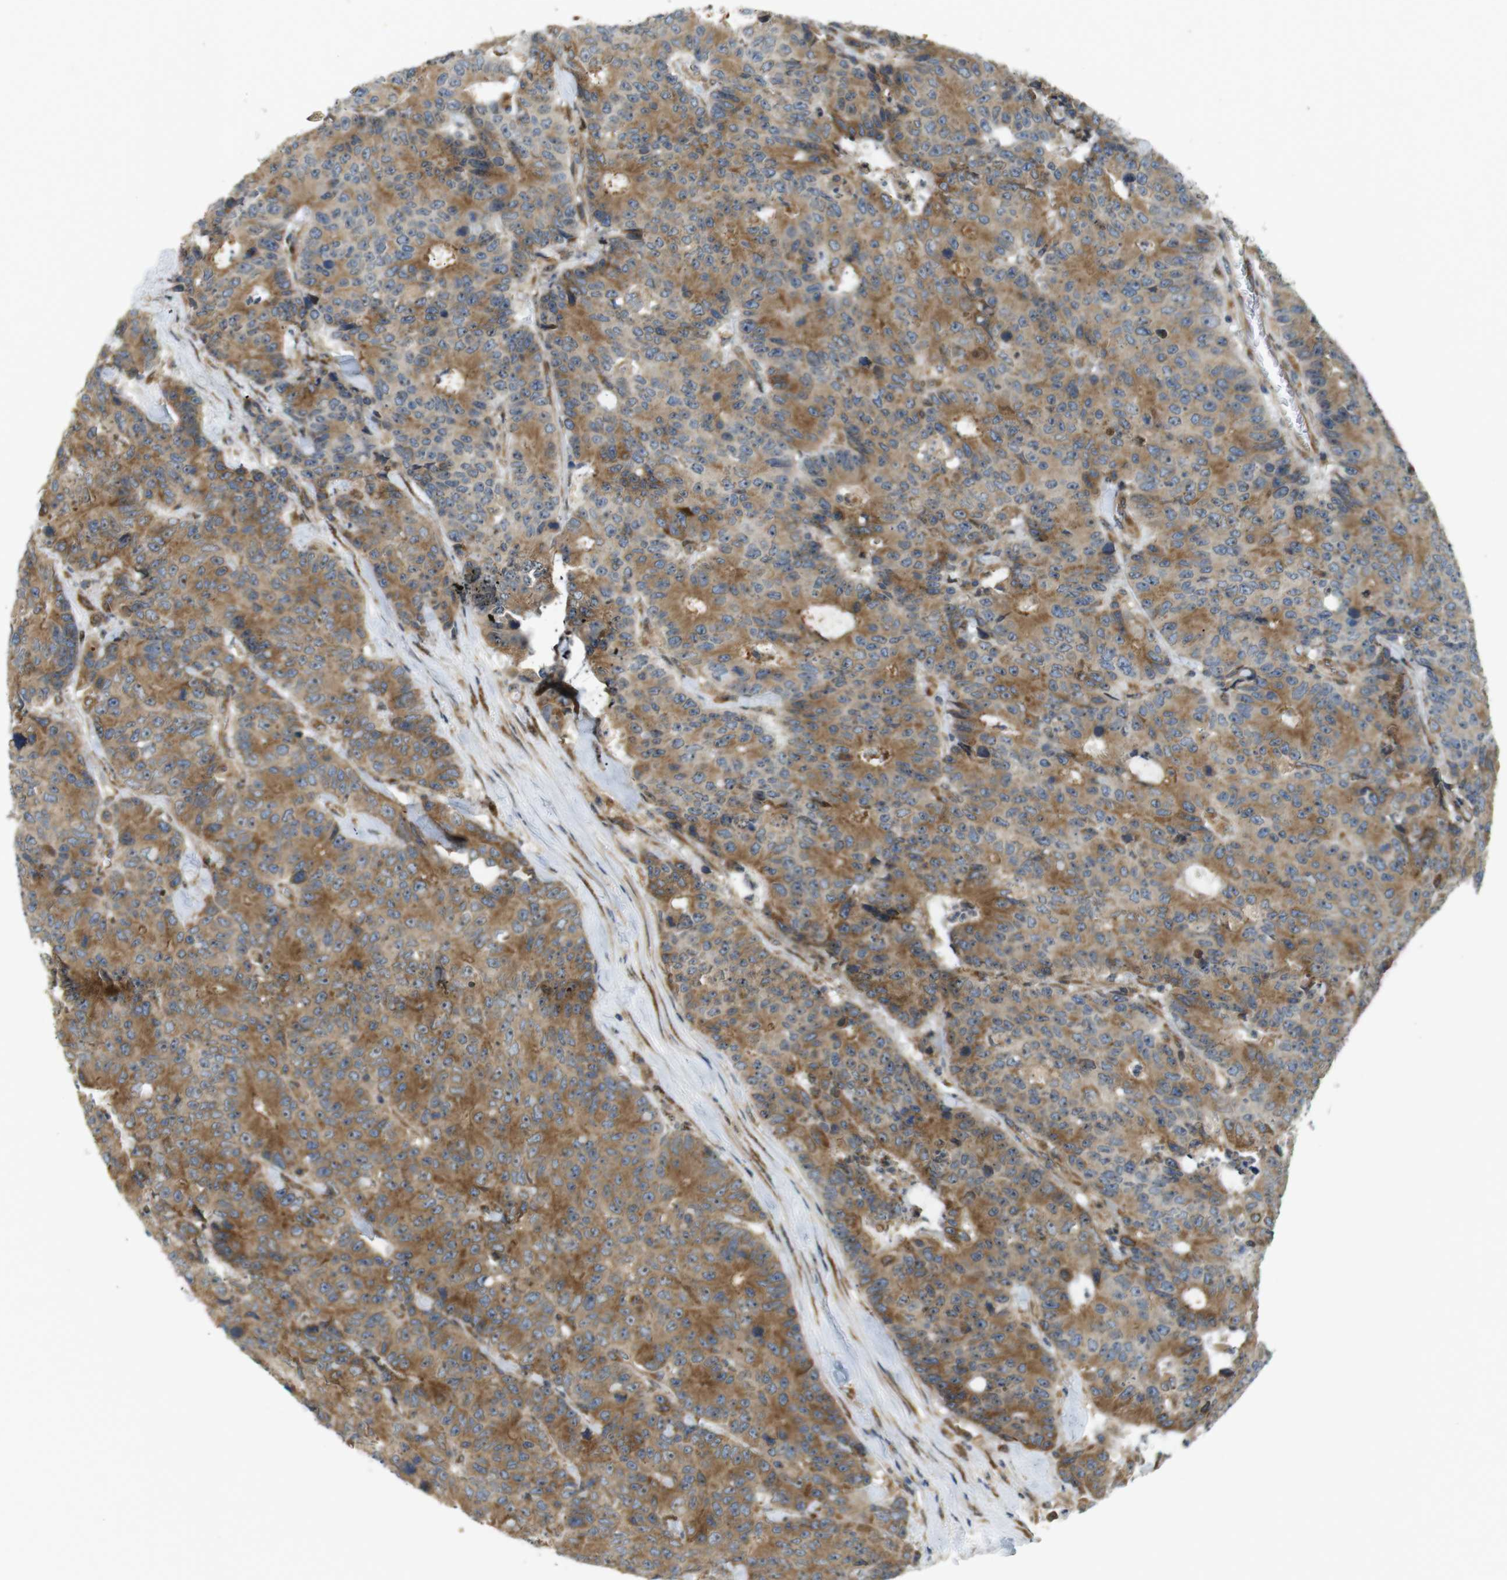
{"staining": {"intensity": "moderate", "quantity": ">75%", "location": "cytoplasmic/membranous"}, "tissue": "colorectal cancer", "cell_type": "Tumor cells", "image_type": "cancer", "snomed": [{"axis": "morphology", "description": "Adenocarcinoma, NOS"}, {"axis": "topography", "description": "Colon"}], "caption": "Human adenocarcinoma (colorectal) stained for a protein (brown) displays moderate cytoplasmic/membranous positive staining in about >75% of tumor cells.", "gene": "TMEM143", "patient": {"sex": "female", "age": 86}}